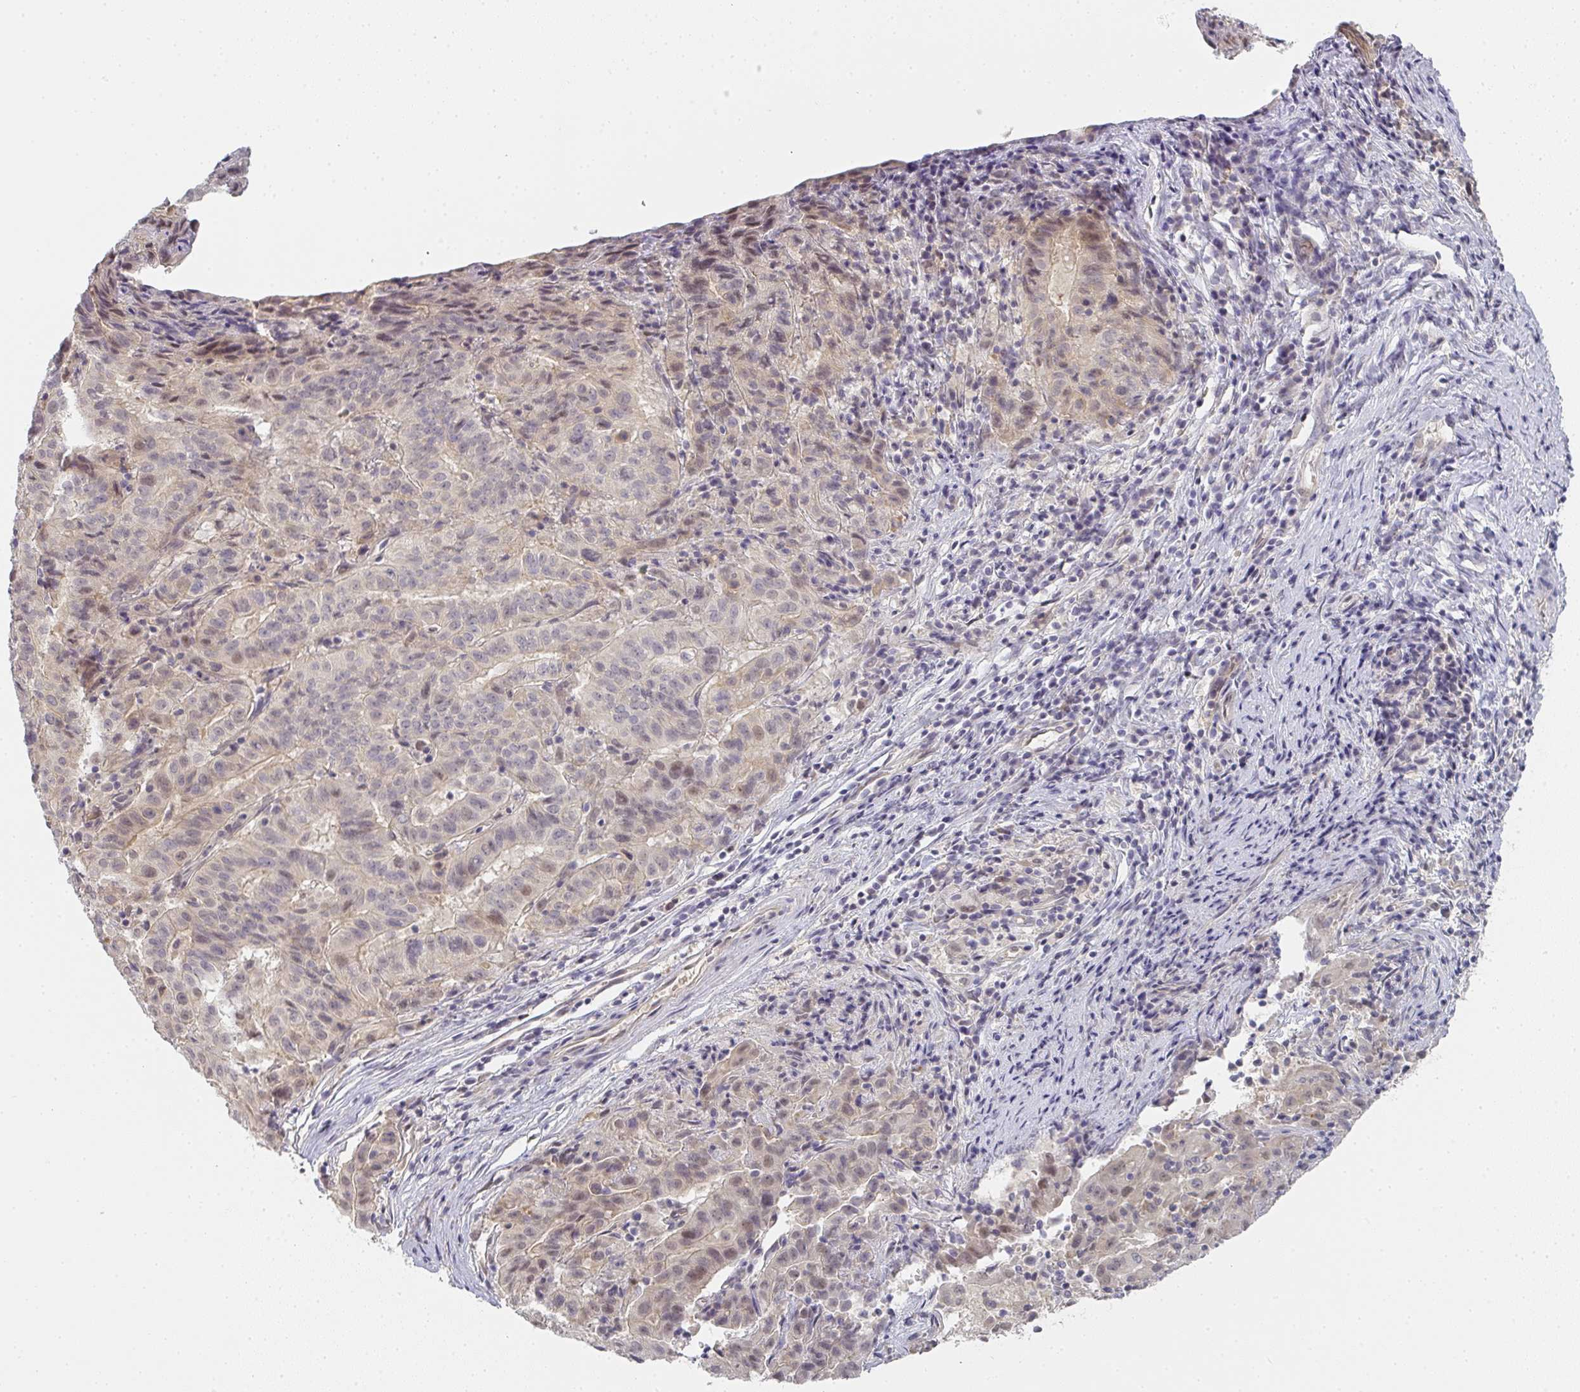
{"staining": {"intensity": "weak", "quantity": "25%-75%", "location": "nuclear"}, "tissue": "pancreatic cancer", "cell_type": "Tumor cells", "image_type": "cancer", "snomed": [{"axis": "morphology", "description": "Adenocarcinoma, NOS"}, {"axis": "topography", "description": "Pancreas"}], "caption": "Immunohistochemistry (DAB (3,3'-diaminobenzidine)) staining of pancreatic adenocarcinoma displays weak nuclear protein expression in about 25%-75% of tumor cells.", "gene": "GSDMB", "patient": {"sex": "male", "age": 63}}